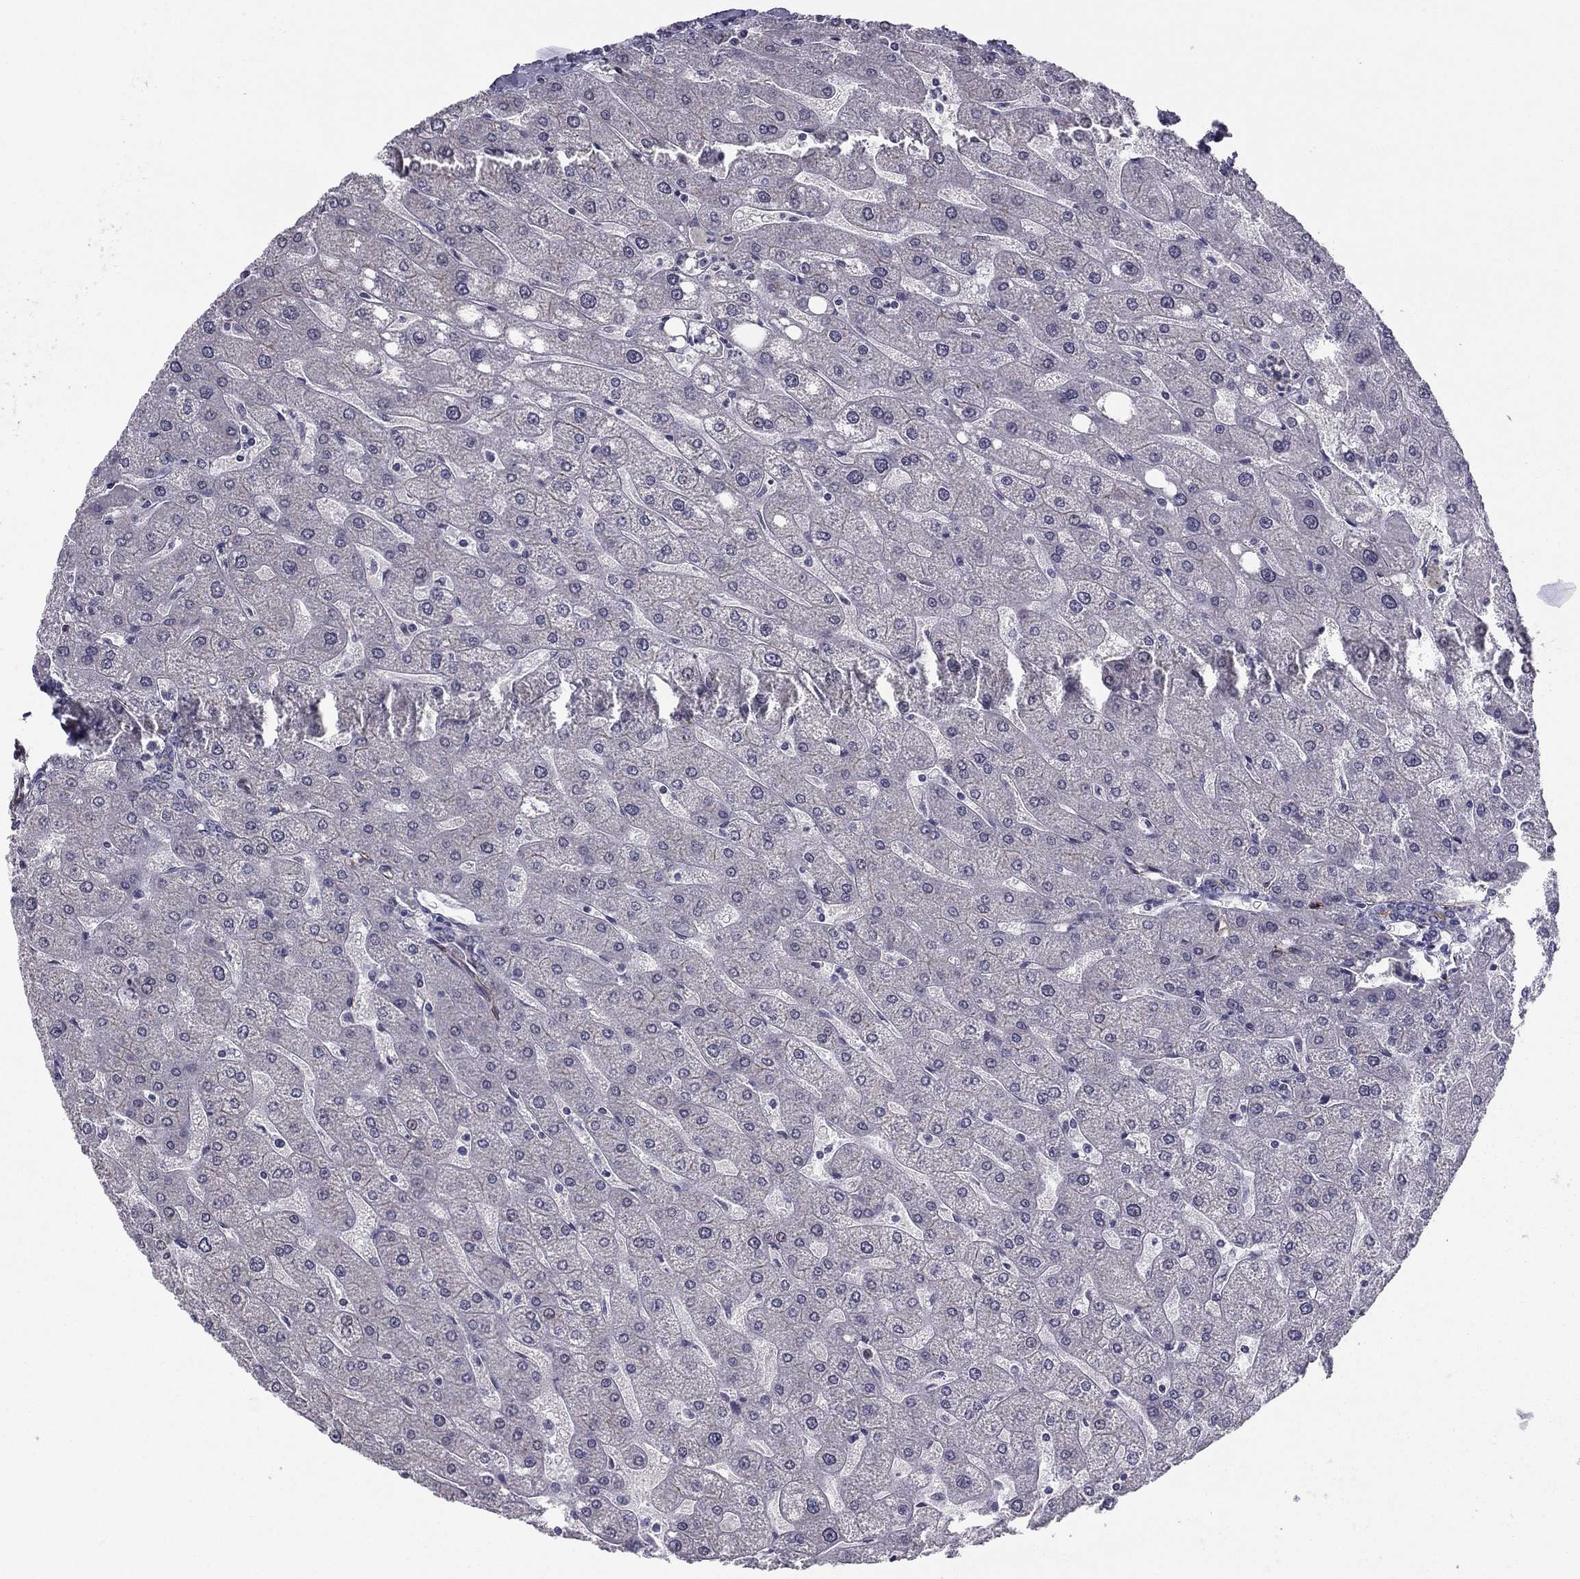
{"staining": {"intensity": "negative", "quantity": "none", "location": "none"}, "tissue": "liver", "cell_type": "Cholangiocytes", "image_type": "normal", "snomed": [{"axis": "morphology", "description": "Normal tissue, NOS"}, {"axis": "topography", "description": "Liver"}], "caption": "Immunohistochemical staining of normal liver shows no significant positivity in cholangiocytes.", "gene": "ANKS4B", "patient": {"sex": "male", "age": 67}}